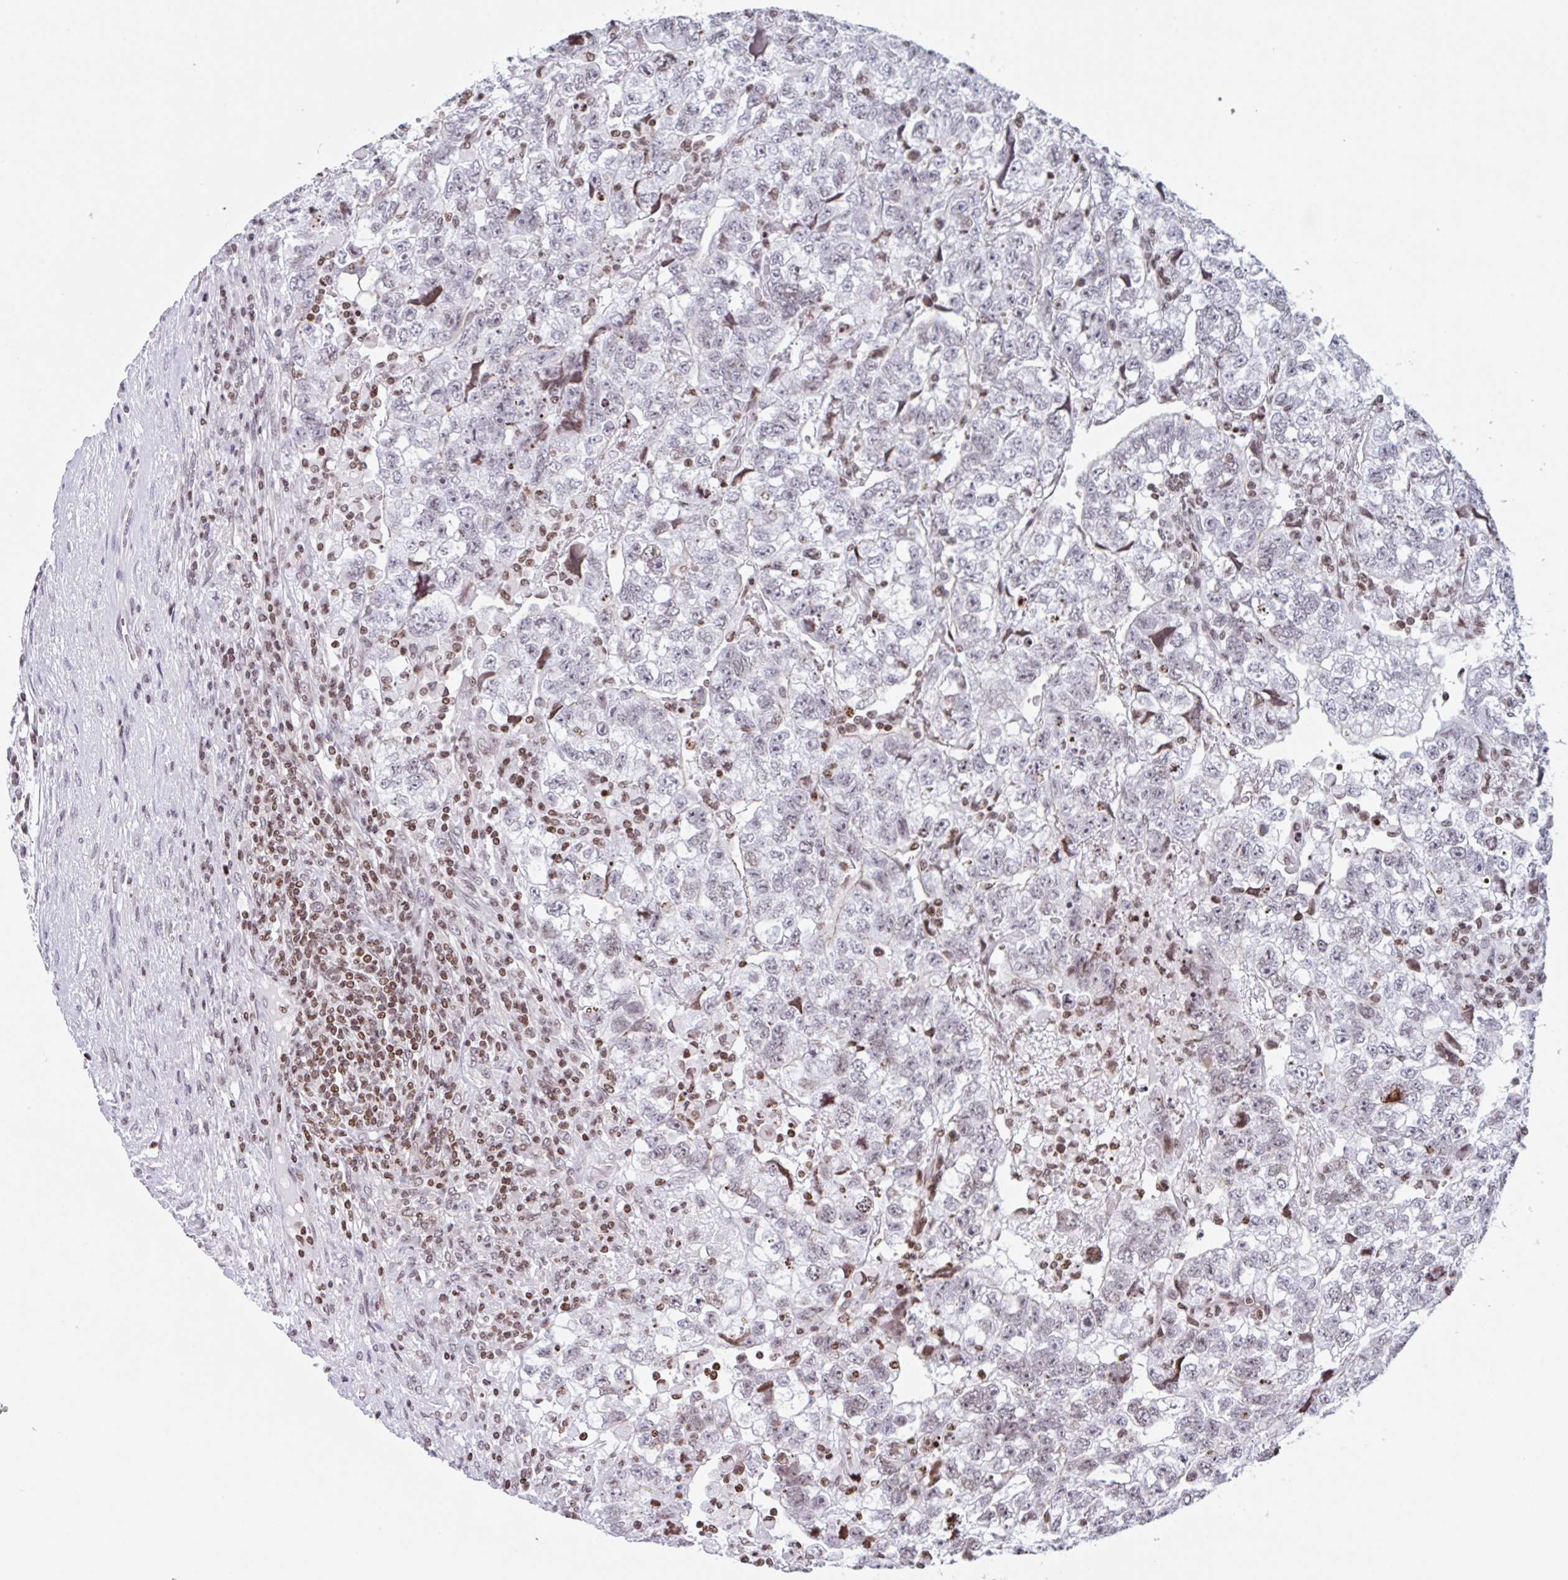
{"staining": {"intensity": "weak", "quantity": "25%-75%", "location": "nuclear"}, "tissue": "testis cancer", "cell_type": "Tumor cells", "image_type": "cancer", "snomed": [{"axis": "morphology", "description": "Normal tissue, NOS"}, {"axis": "morphology", "description": "Carcinoma, Embryonal, NOS"}, {"axis": "topography", "description": "Testis"}], "caption": "Approximately 25%-75% of tumor cells in human testis embryonal carcinoma exhibit weak nuclear protein positivity as visualized by brown immunohistochemical staining.", "gene": "NOL6", "patient": {"sex": "male", "age": 36}}